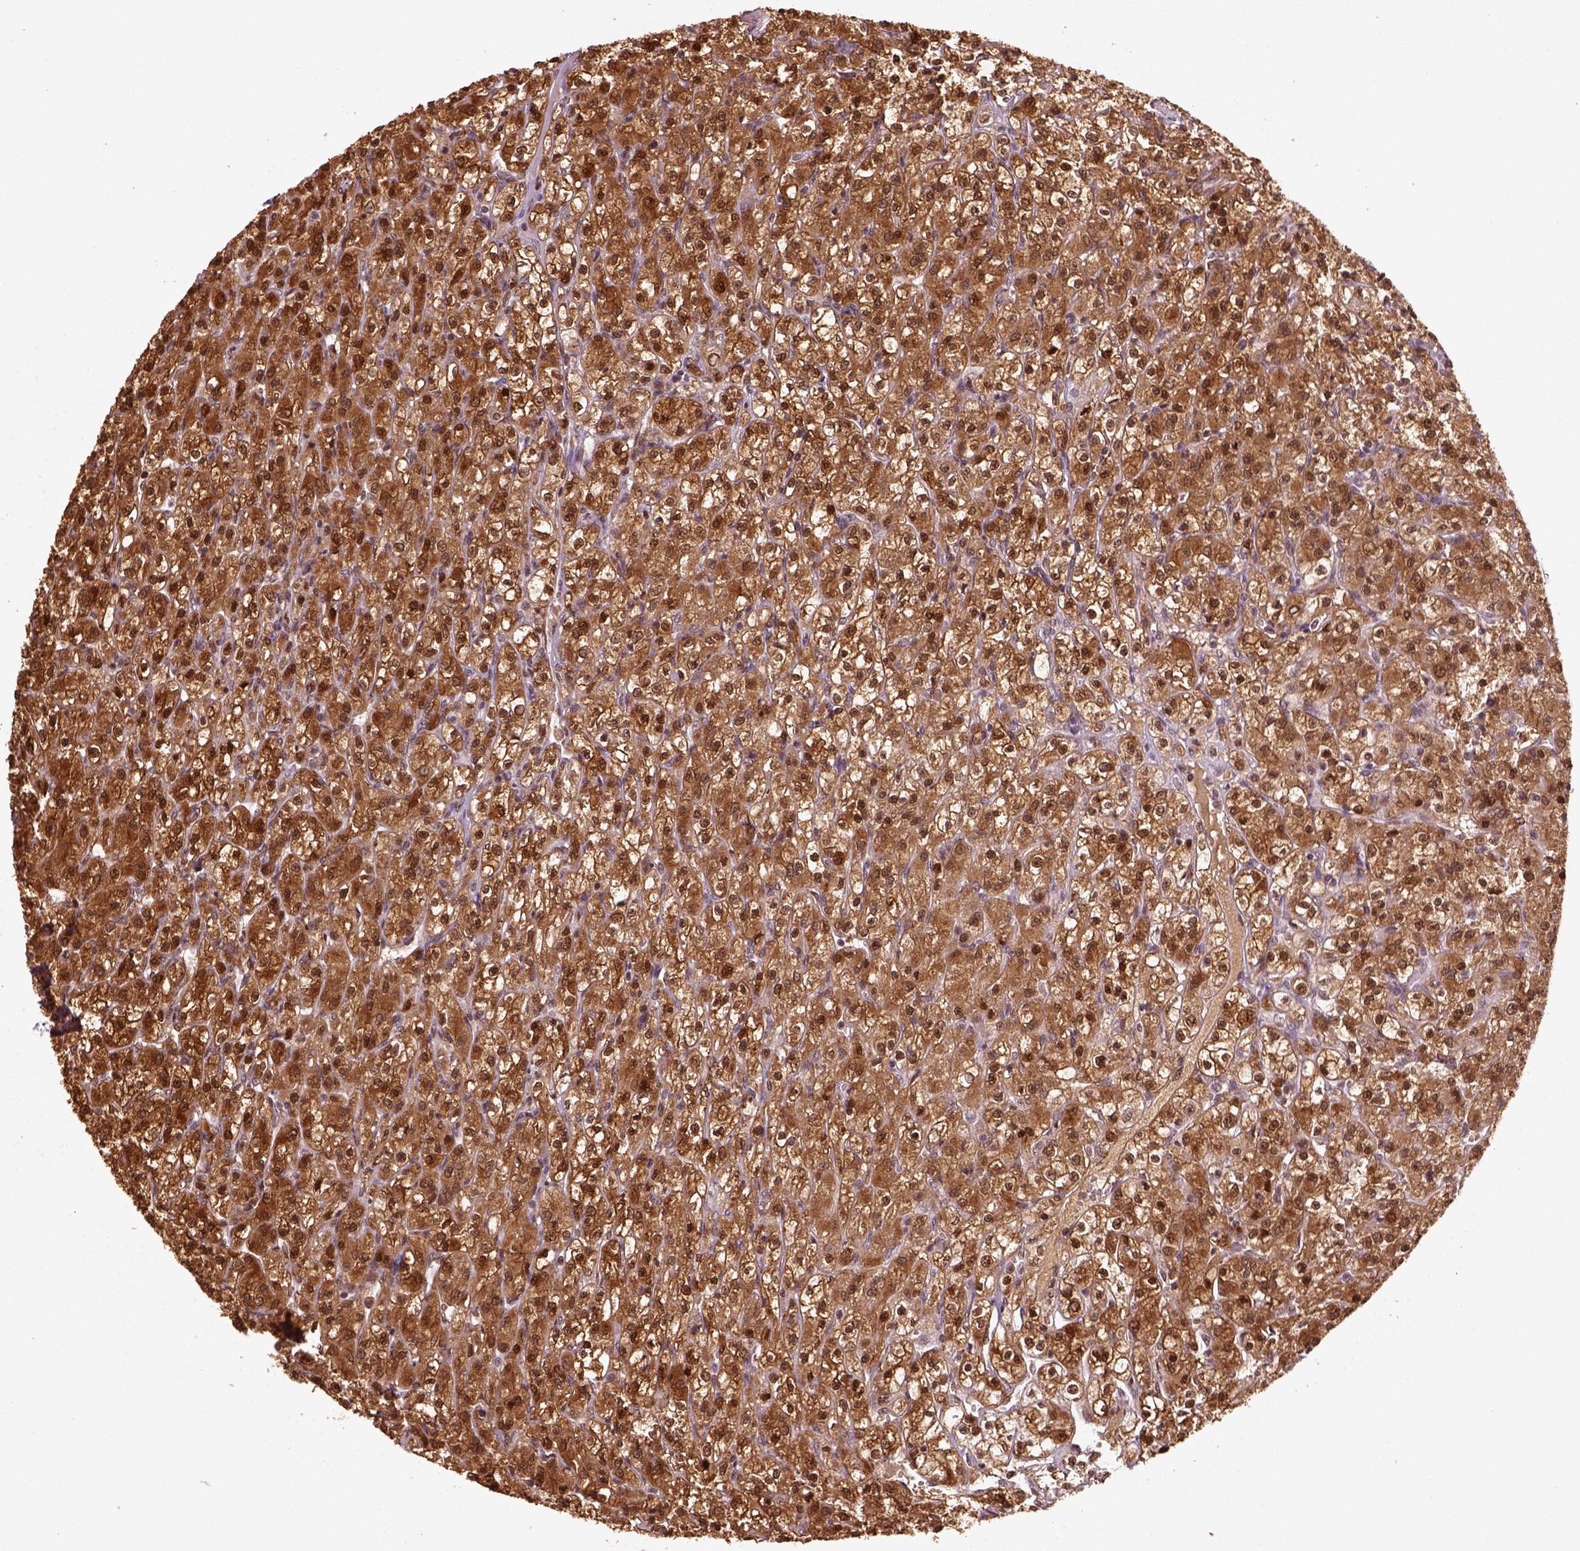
{"staining": {"intensity": "strong", "quantity": ">75%", "location": "cytoplasmic/membranous,nuclear"}, "tissue": "renal cancer", "cell_type": "Tumor cells", "image_type": "cancer", "snomed": [{"axis": "morphology", "description": "Adenocarcinoma, NOS"}, {"axis": "topography", "description": "Kidney"}], "caption": "Immunohistochemistry micrograph of adenocarcinoma (renal) stained for a protein (brown), which demonstrates high levels of strong cytoplasmic/membranous and nuclear positivity in approximately >75% of tumor cells.", "gene": "GOT1", "patient": {"sex": "female", "age": 70}}